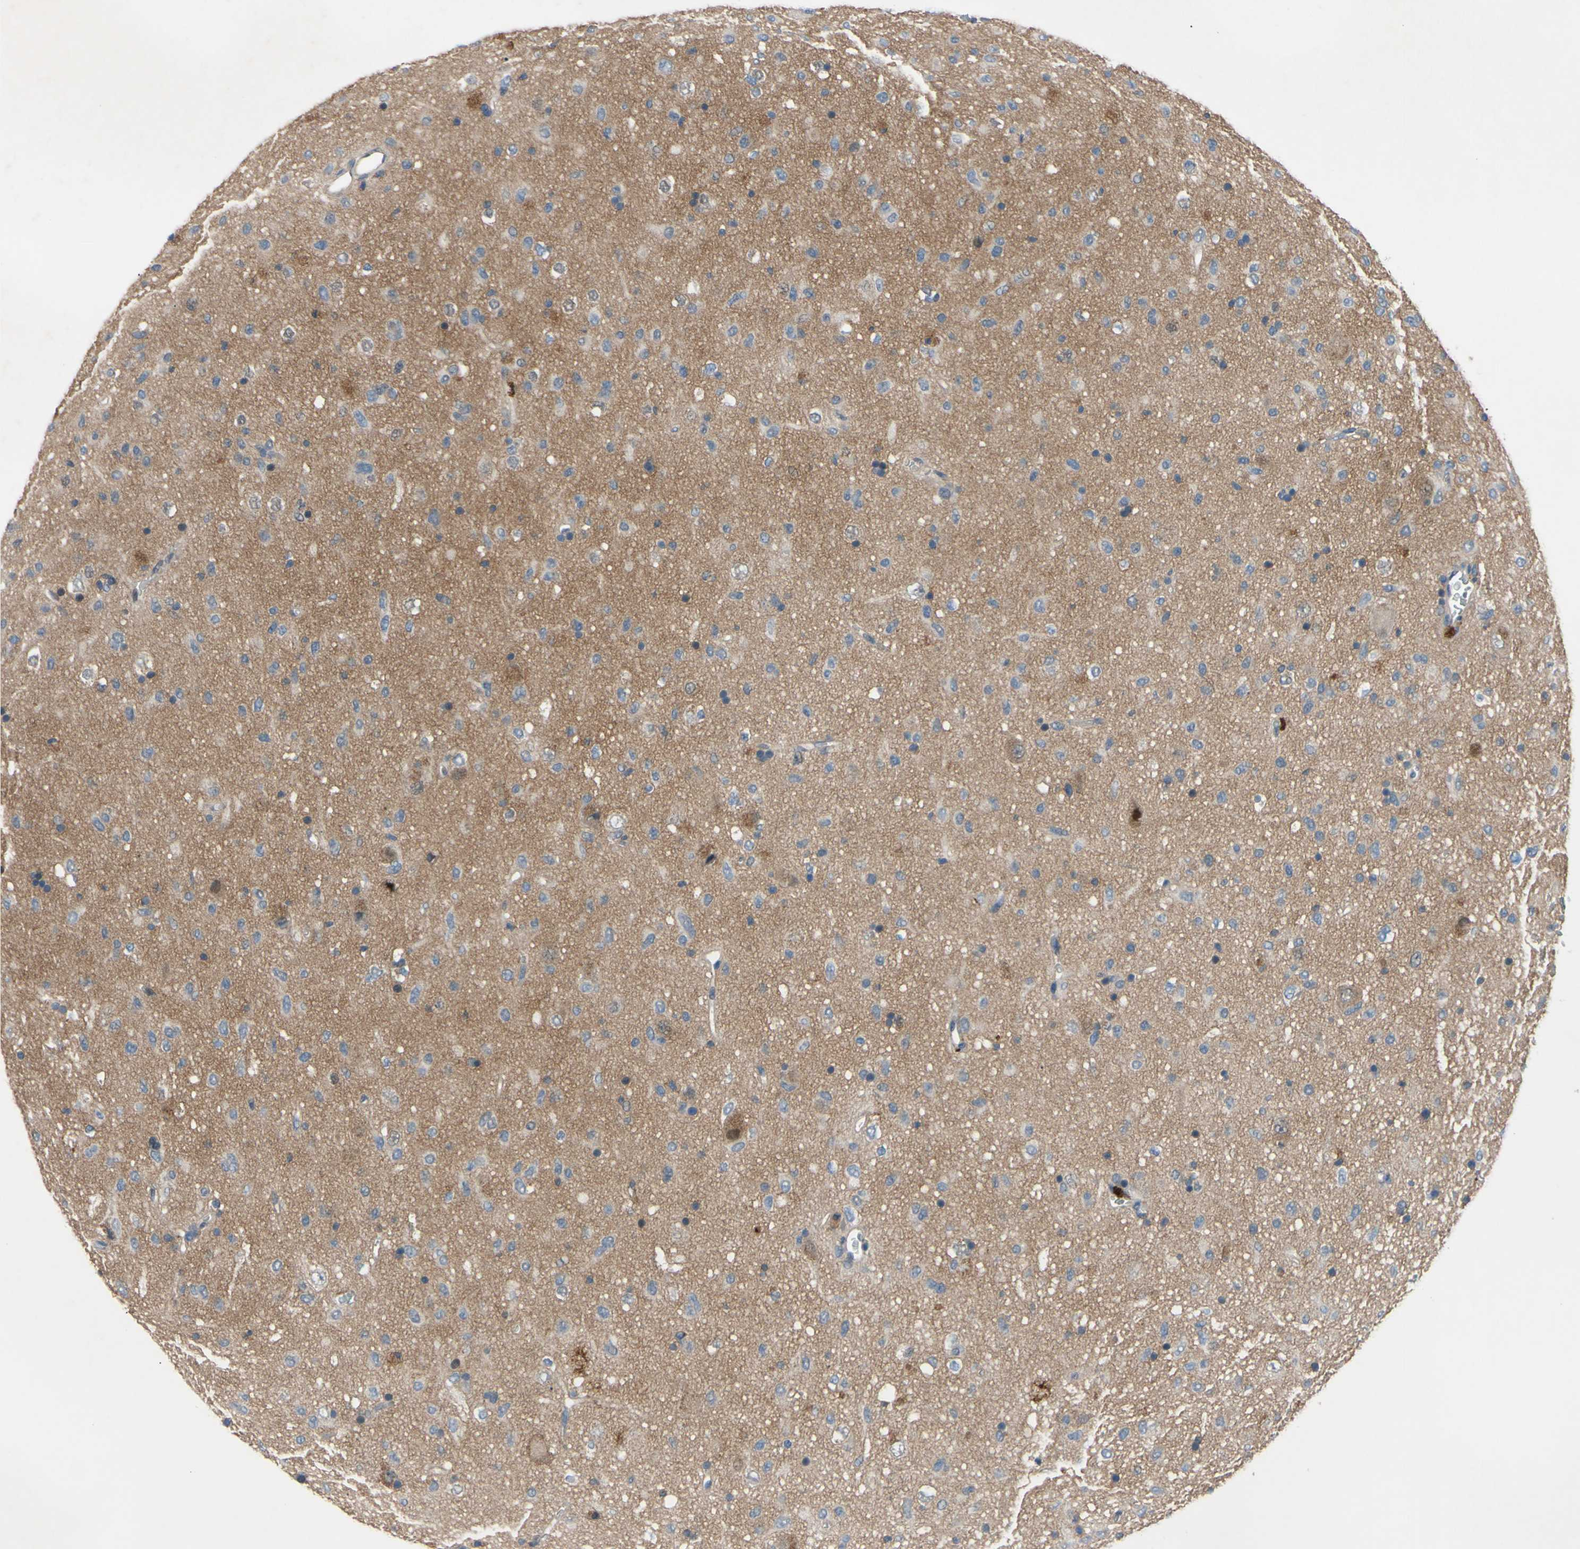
{"staining": {"intensity": "negative", "quantity": "none", "location": "none"}, "tissue": "glioma", "cell_type": "Tumor cells", "image_type": "cancer", "snomed": [{"axis": "morphology", "description": "Glioma, malignant, Low grade"}, {"axis": "topography", "description": "Brain"}], "caption": "Tumor cells show no significant staining in malignant glioma (low-grade).", "gene": "HILPDA", "patient": {"sex": "male", "age": 77}}